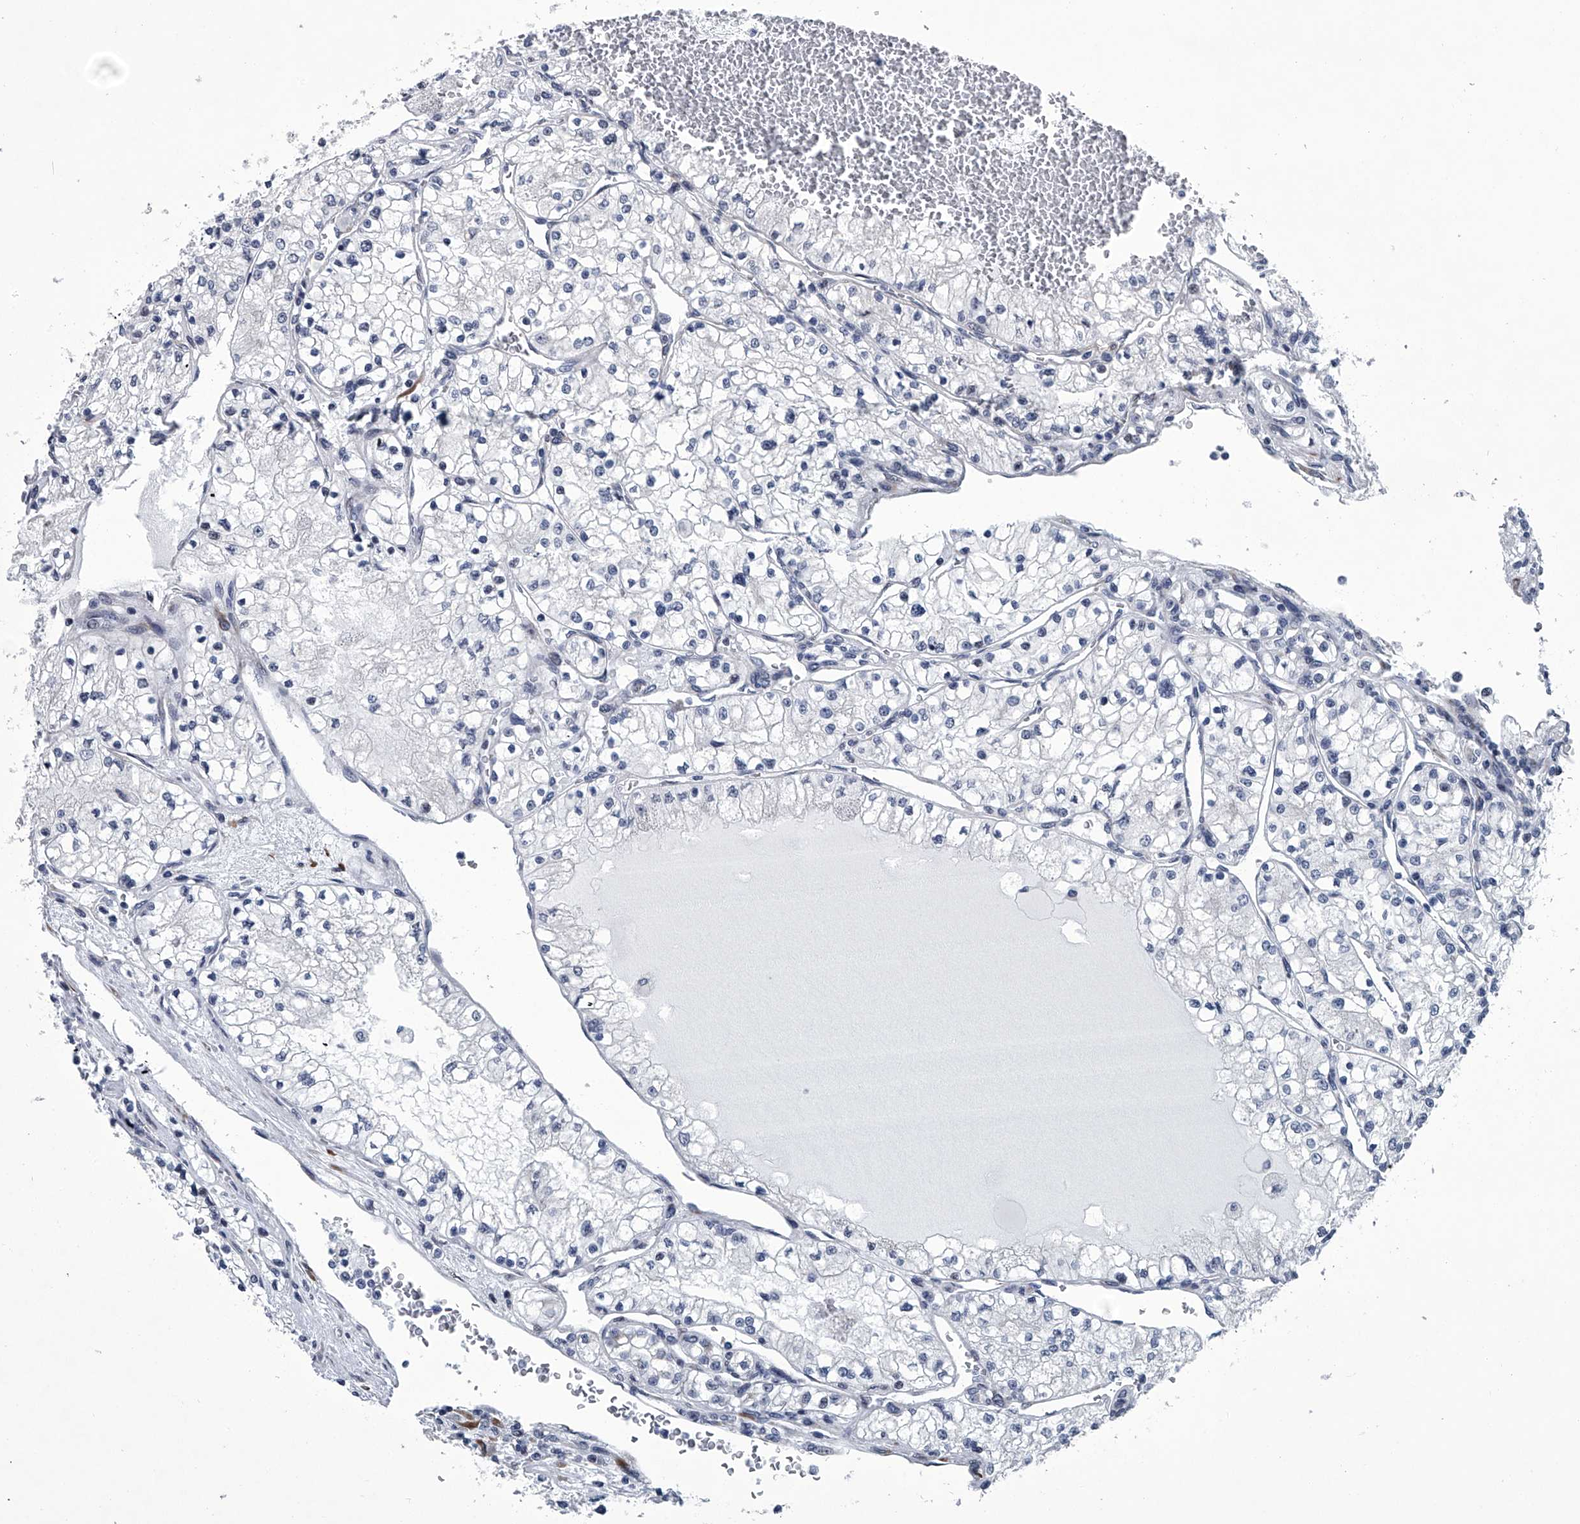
{"staining": {"intensity": "negative", "quantity": "none", "location": "none"}, "tissue": "renal cancer", "cell_type": "Tumor cells", "image_type": "cancer", "snomed": [{"axis": "morphology", "description": "Normal tissue, NOS"}, {"axis": "morphology", "description": "Adenocarcinoma, NOS"}, {"axis": "topography", "description": "Kidney"}], "caption": "Renal adenocarcinoma stained for a protein using immunohistochemistry (IHC) demonstrates no staining tumor cells.", "gene": "PPP2R5D", "patient": {"sex": "male", "age": 68}}